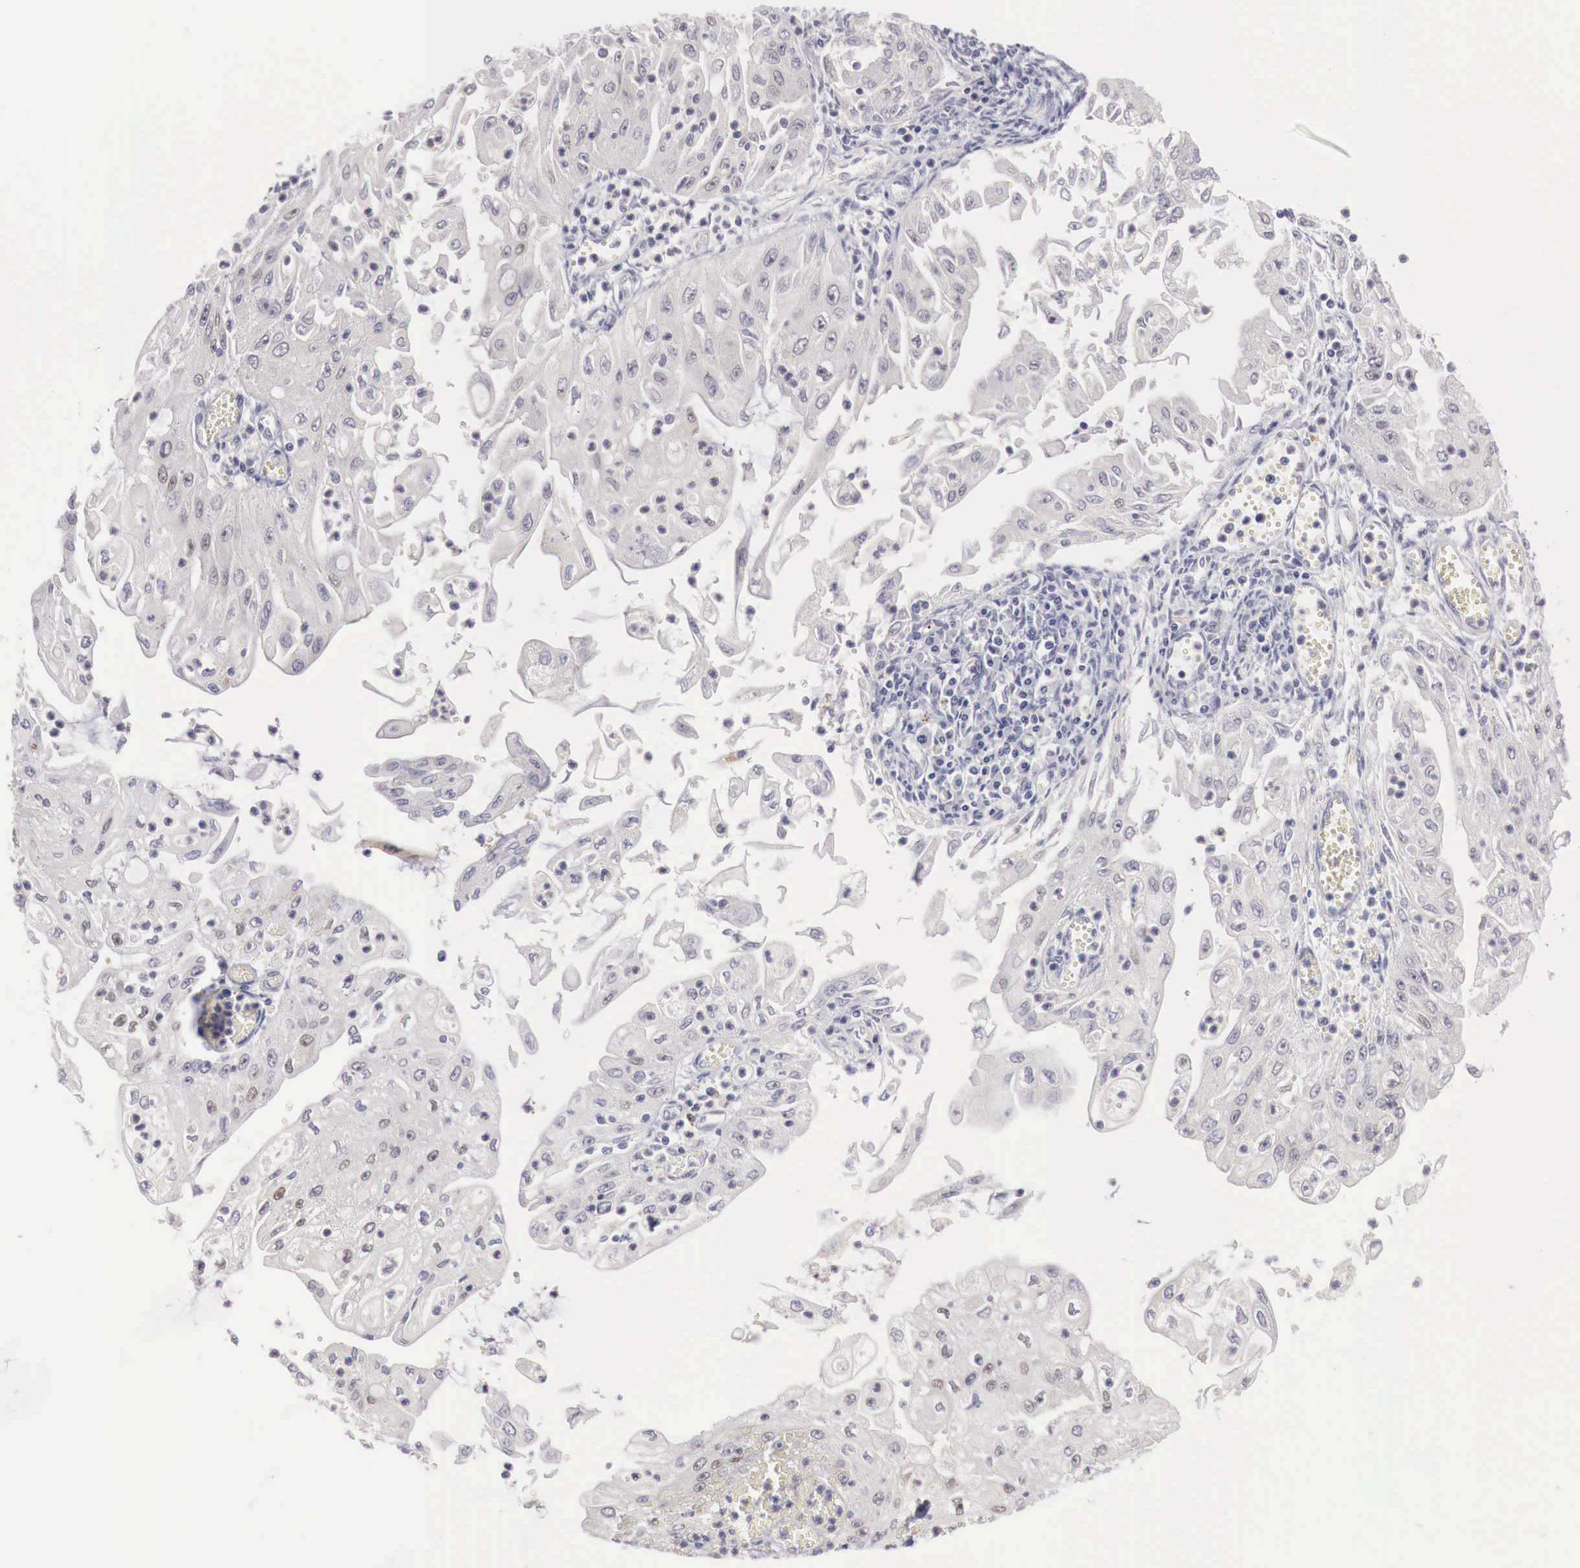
{"staining": {"intensity": "negative", "quantity": "none", "location": "none"}, "tissue": "endometrial cancer", "cell_type": "Tumor cells", "image_type": "cancer", "snomed": [{"axis": "morphology", "description": "Adenocarcinoma, NOS"}, {"axis": "topography", "description": "Endometrium"}], "caption": "Tumor cells show no significant staining in endometrial adenocarcinoma. Nuclei are stained in blue.", "gene": "GATA1", "patient": {"sex": "female", "age": 75}}